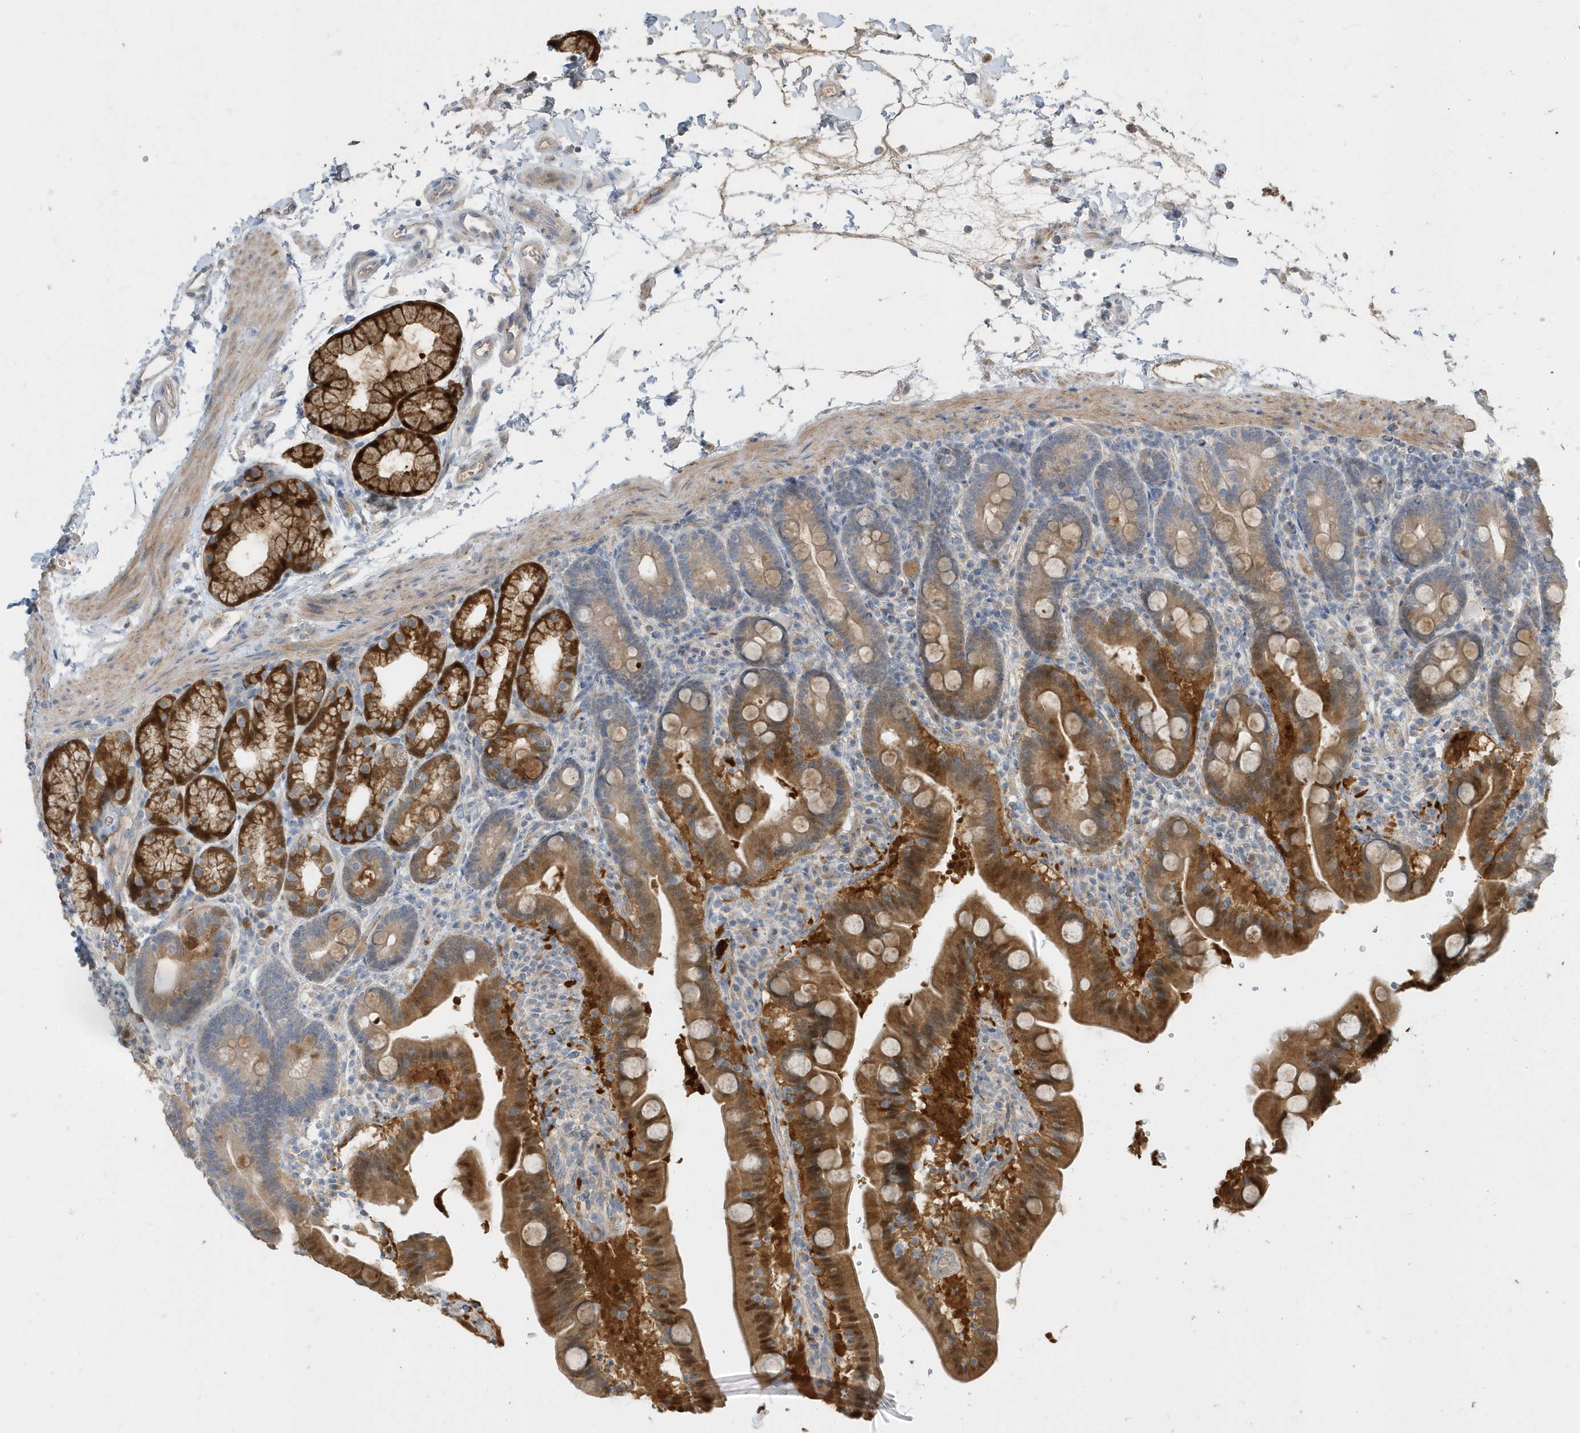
{"staining": {"intensity": "moderate", "quantity": ">75%", "location": "cytoplasmic/membranous,nuclear"}, "tissue": "duodenum", "cell_type": "Glandular cells", "image_type": "normal", "snomed": [{"axis": "morphology", "description": "Normal tissue, NOS"}, {"axis": "topography", "description": "Duodenum"}], "caption": "Duodenum stained with a brown dye displays moderate cytoplasmic/membranous,nuclear positive staining in approximately >75% of glandular cells.", "gene": "USP53", "patient": {"sex": "male", "age": 54}}